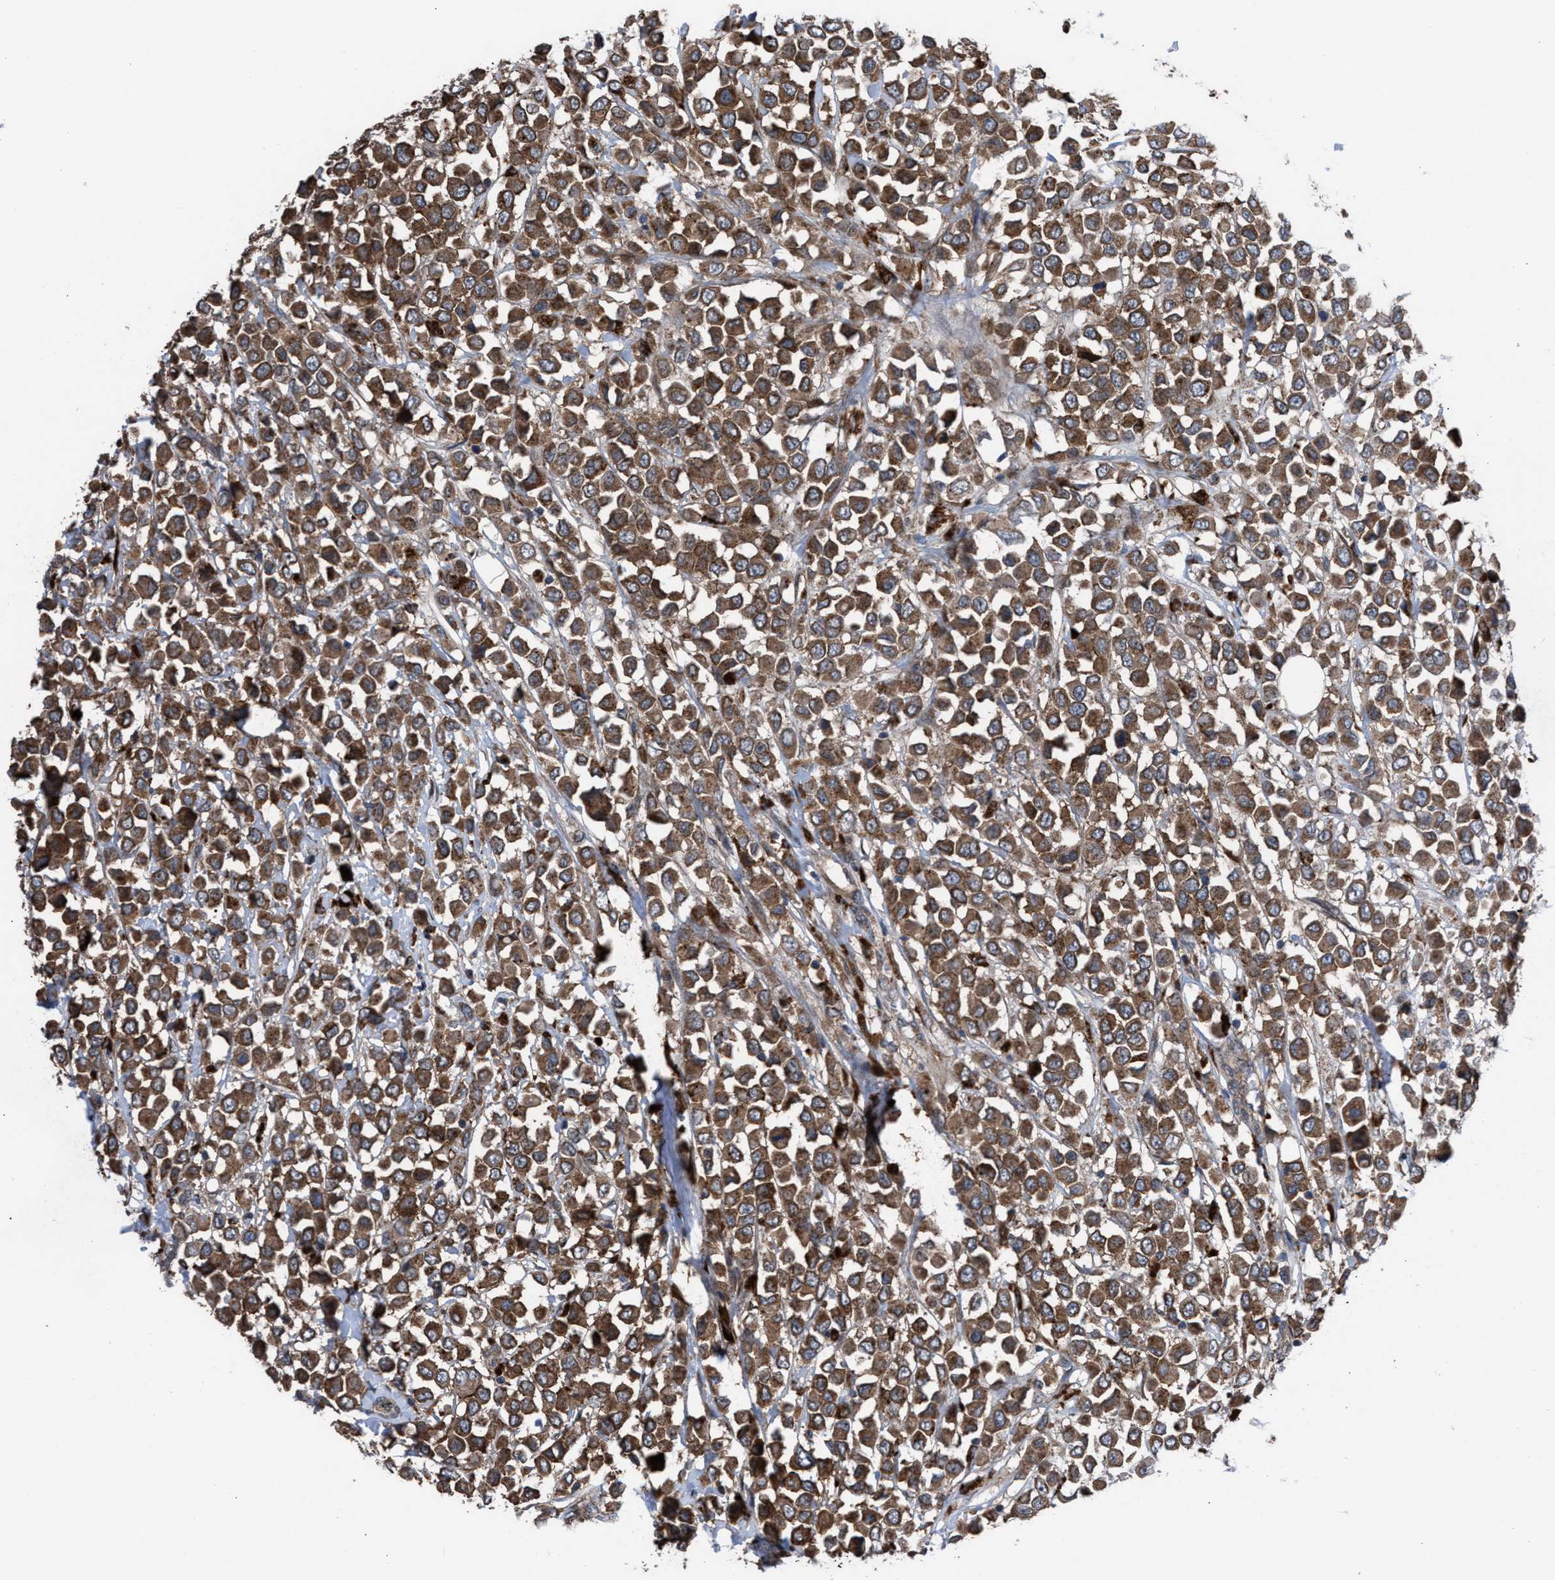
{"staining": {"intensity": "moderate", "quantity": ">75%", "location": "cytoplasmic/membranous"}, "tissue": "breast cancer", "cell_type": "Tumor cells", "image_type": "cancer", "snomed": [{"axis": "morphology", "description": "Duct carcinoma"}, {"axis": "topography", "description": "Breast"}], "caption": "Immunohistochemistry (IHC) of human breast cancer (invasive ductal carcinoma) demonstrates medium levels of moderate cytoplasmic/membranous expression in approximately >75% of tumor cells.", "gene": "TP53BP2", "patient": {"sex": "female", "age": 61}}